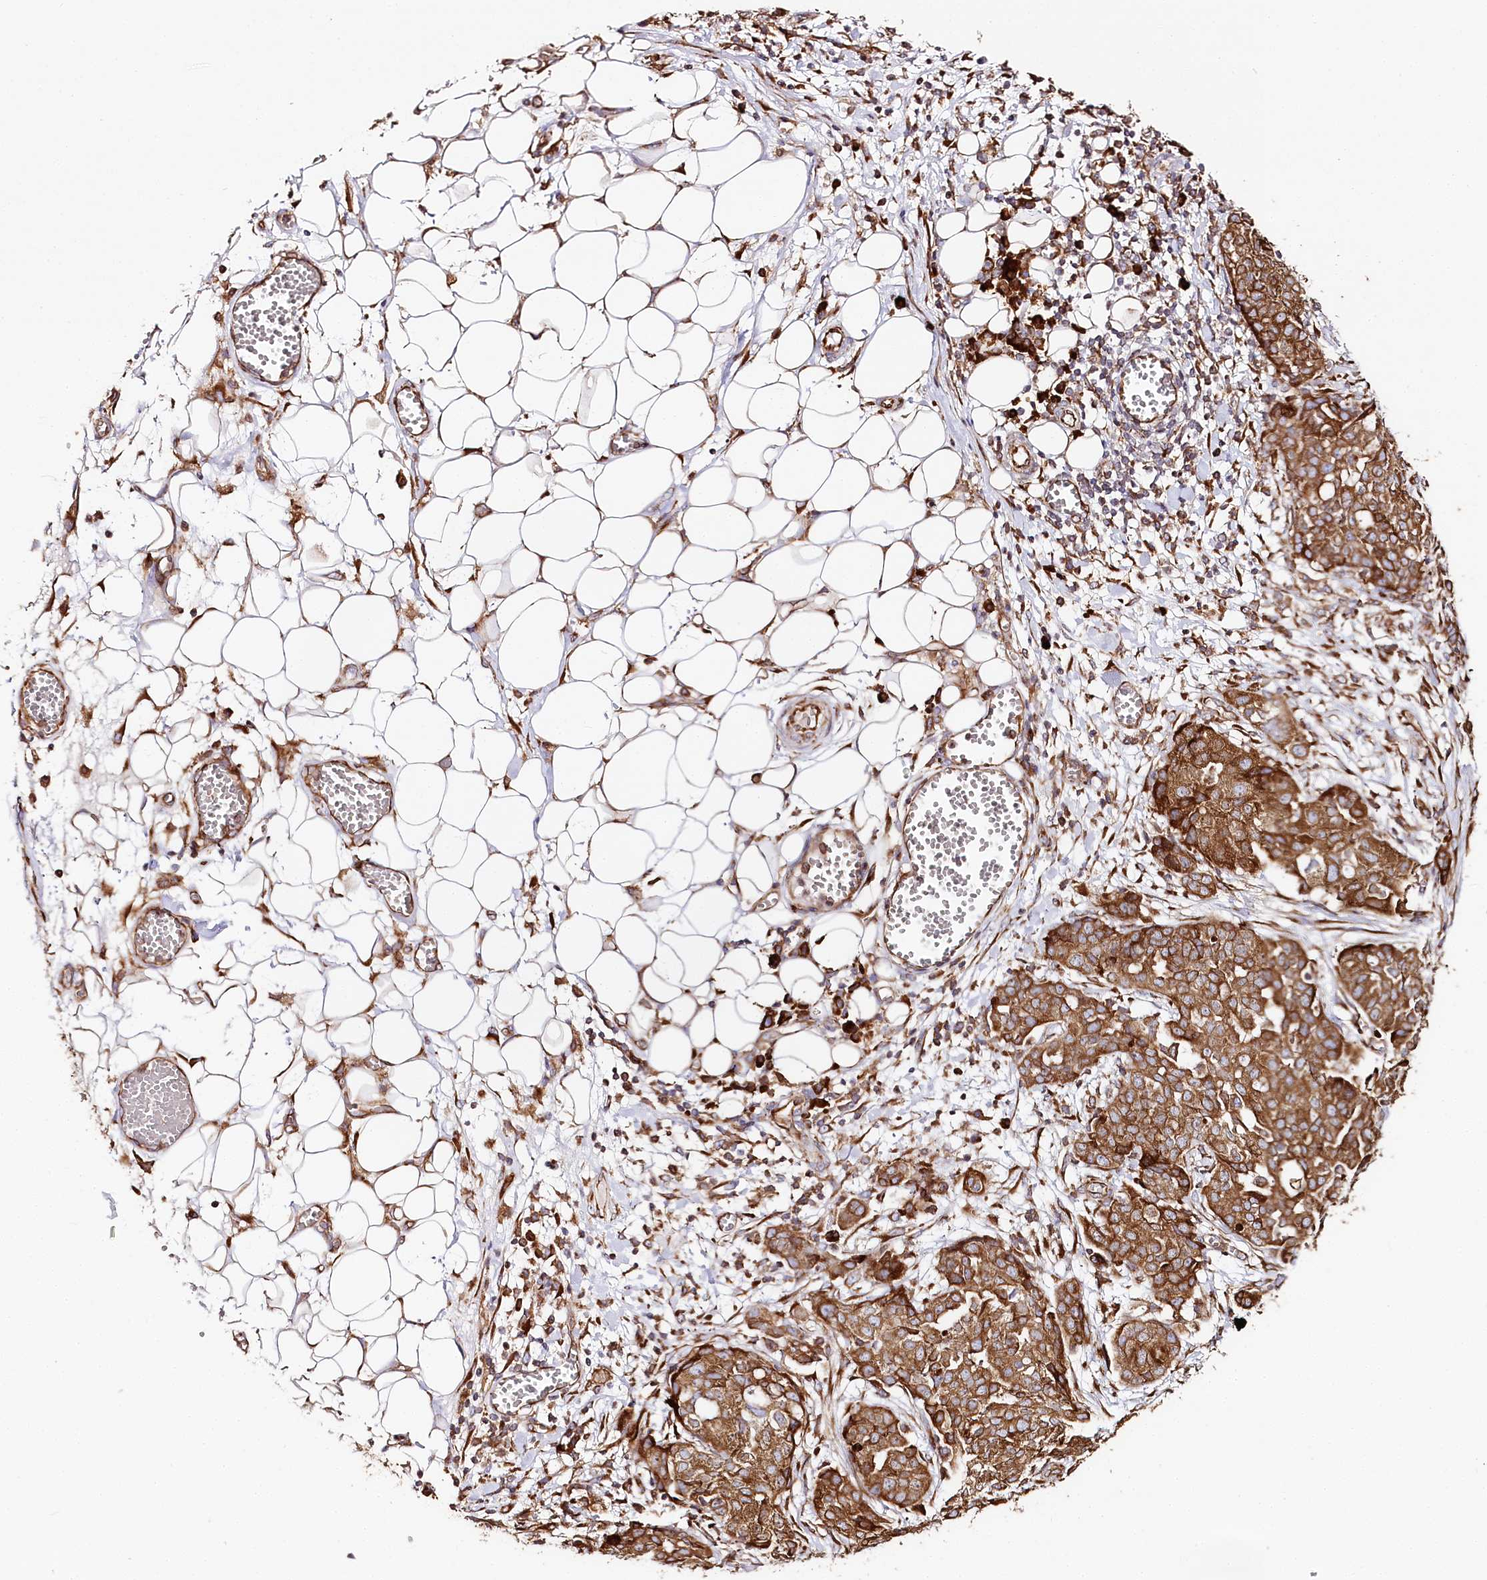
{"staining": {"intensity": "moderate", "quantity": ">75%", "location": "cytoplasmic/membranous"}, "tissue": "ovarian cancer", "cell_type": "Tumor cells", "image_type": "cancer", "snomed": [{"axis": "morphology", "description": "Cystadenocarcinoma, serous, NOS"}, {"axis": "topography", "description": "Soft tissue"}, {"axis": "topography", "description": "Ovary"}], "caption": "The histopathology image exhibits immunohistochemical staining of ovarian cancer. There is moderate cytoplasmic/membranous staining is seen in about >75% of tumor cells.", "gene": "CNPY2", "patient": {"sex": "female", "age": 57}}